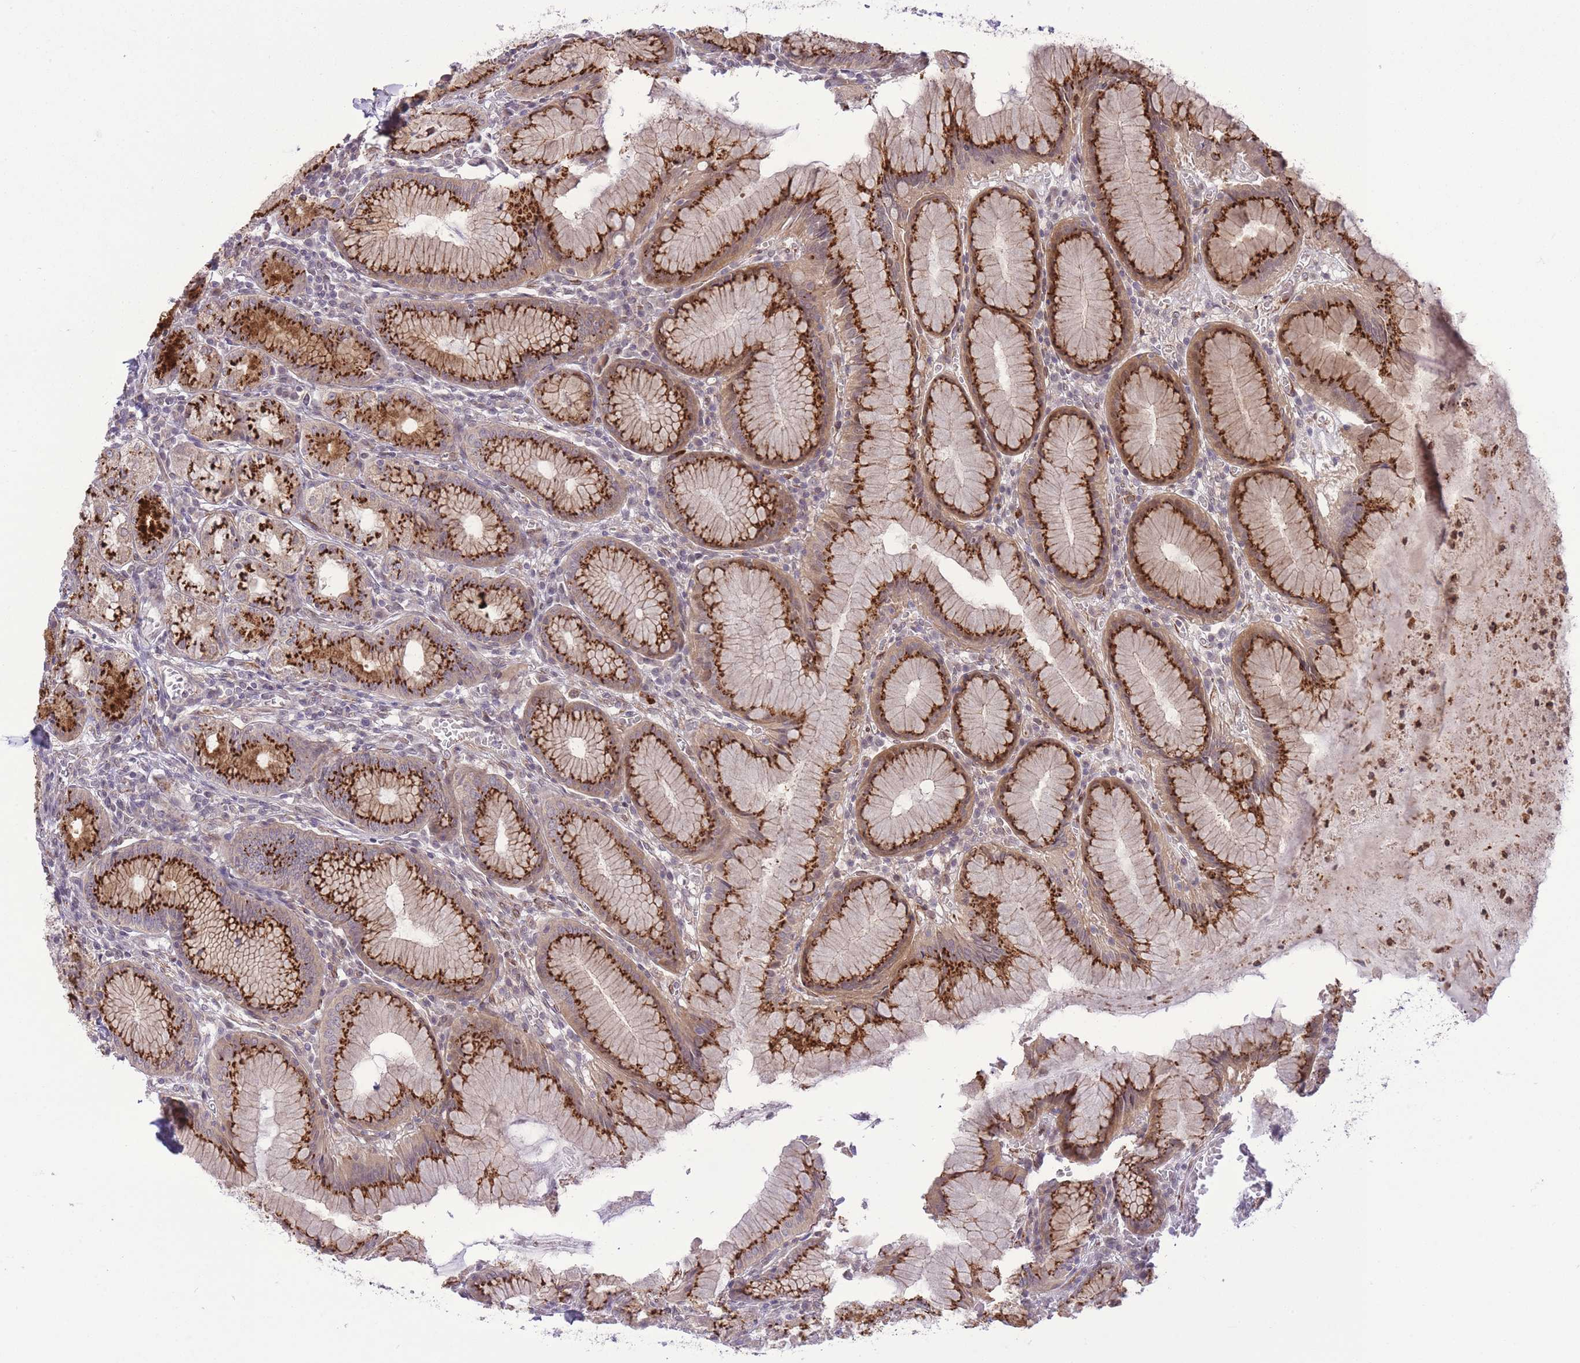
{"staining": {"intensity": "strong", "quantity": "25%-75%", "location": "cytoplasmic/membranous"}, "tissue": "stomach", "cell_type": "Glandular cells", "image_type": "normal", "snomed": [{"axis": "morphology", "description": "Normal tissue, NOS"}, {"axis": "topography", "description": "Stomach"}], "caption": "About 25%-75% of glandular cells in normal human stomach reveal strong cytoplasmic/membranous protein positivity as visualized by brown immunohistochemical staining.", "gene": "ZBED5", "patient": {"sex": "male", "age": 55}}